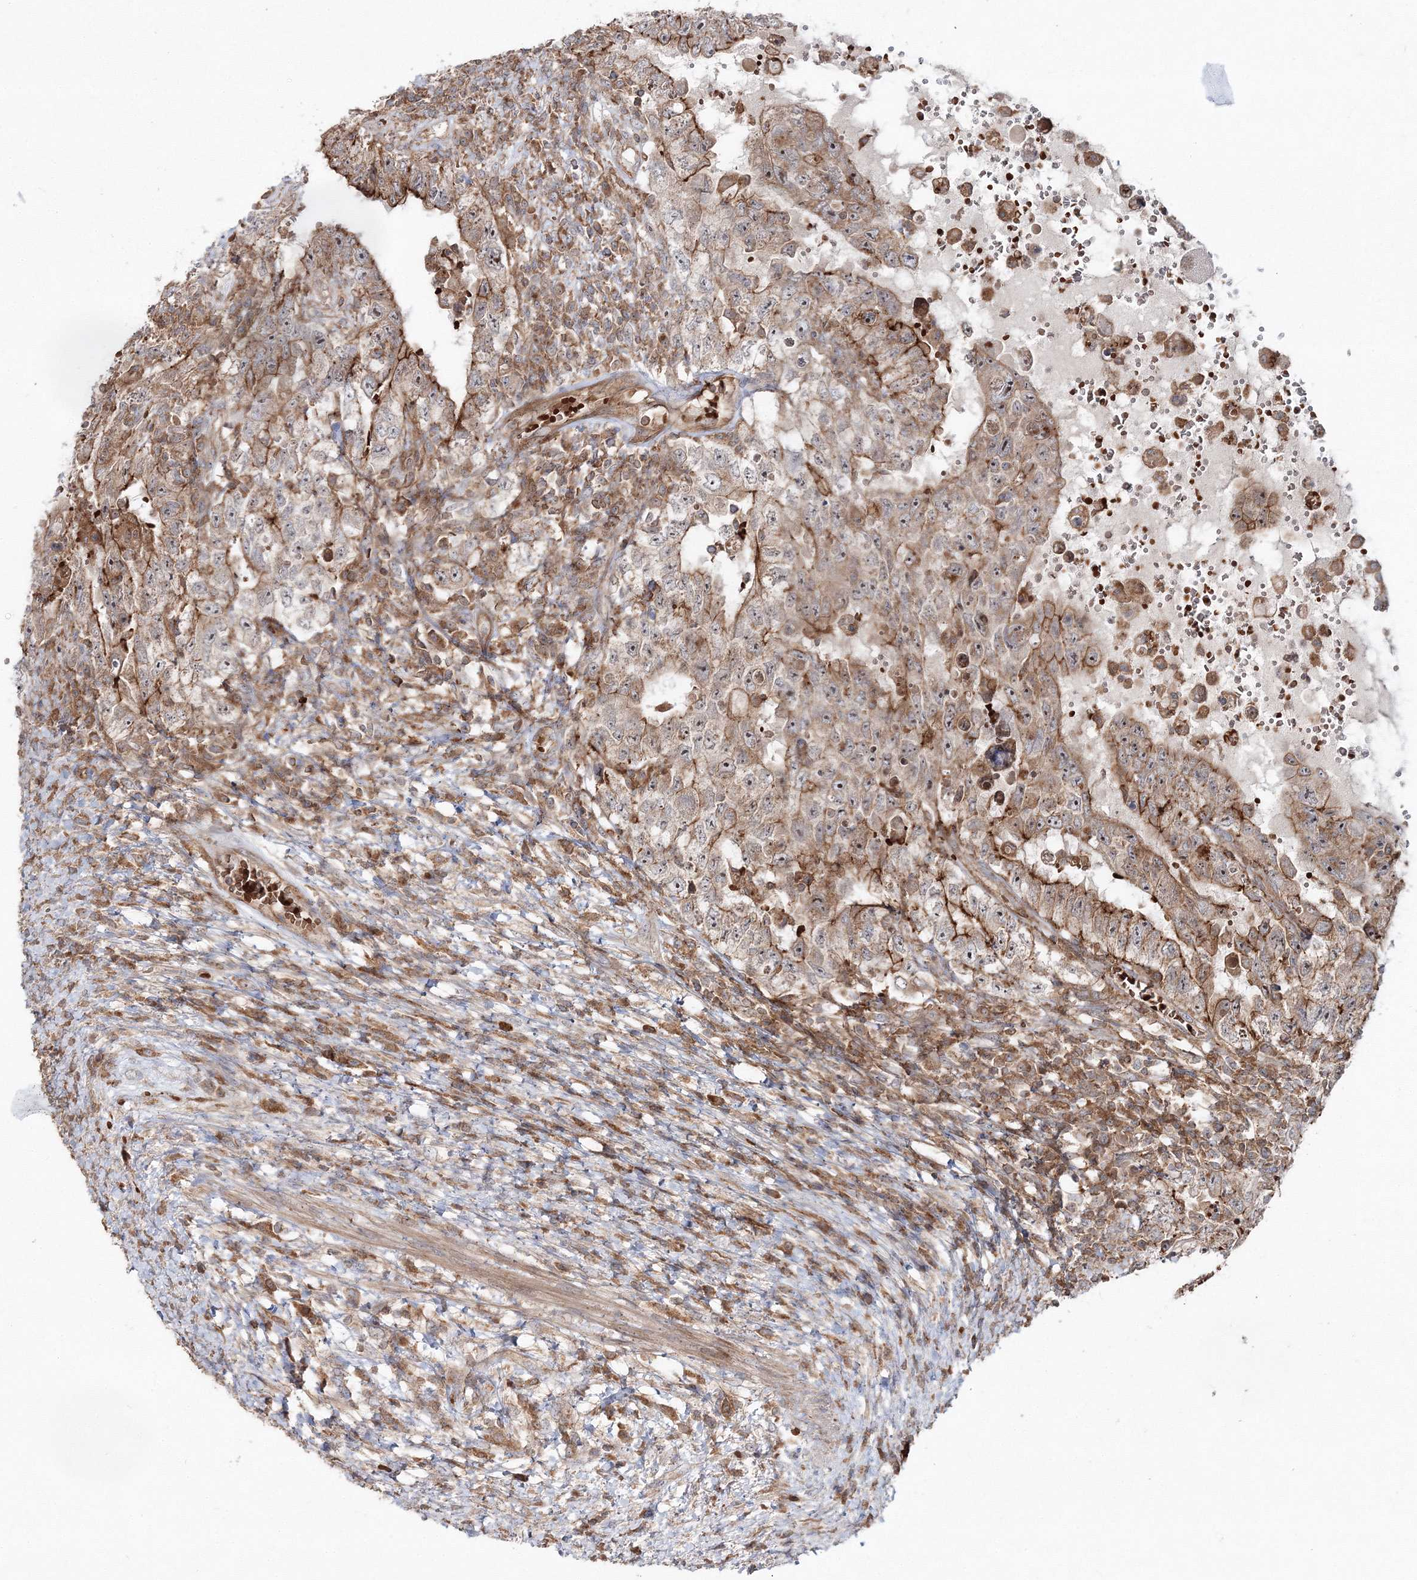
{"staining": {"intensity": "moderate", "quantity": ">75%", "location": "cytoplasmic/membranous"}, "tissue": "testis cancer", "cell_type": "Tumor cells", "image_type": "cancer", "snomed": [{"axis": "morphology", "description": "Carcinoma, Embryonal, NOS"}, {"axis": "topography", "description": "Testis"}], "caption": "Embryonal carcinoma (testis) stained with a brown dye demonstrates moderate cytoplasmic/membranous positive staining in approximately >75% of tumor cells.", "gene": "PCBD2", "patient": {"sex": "male", "age": 26}}